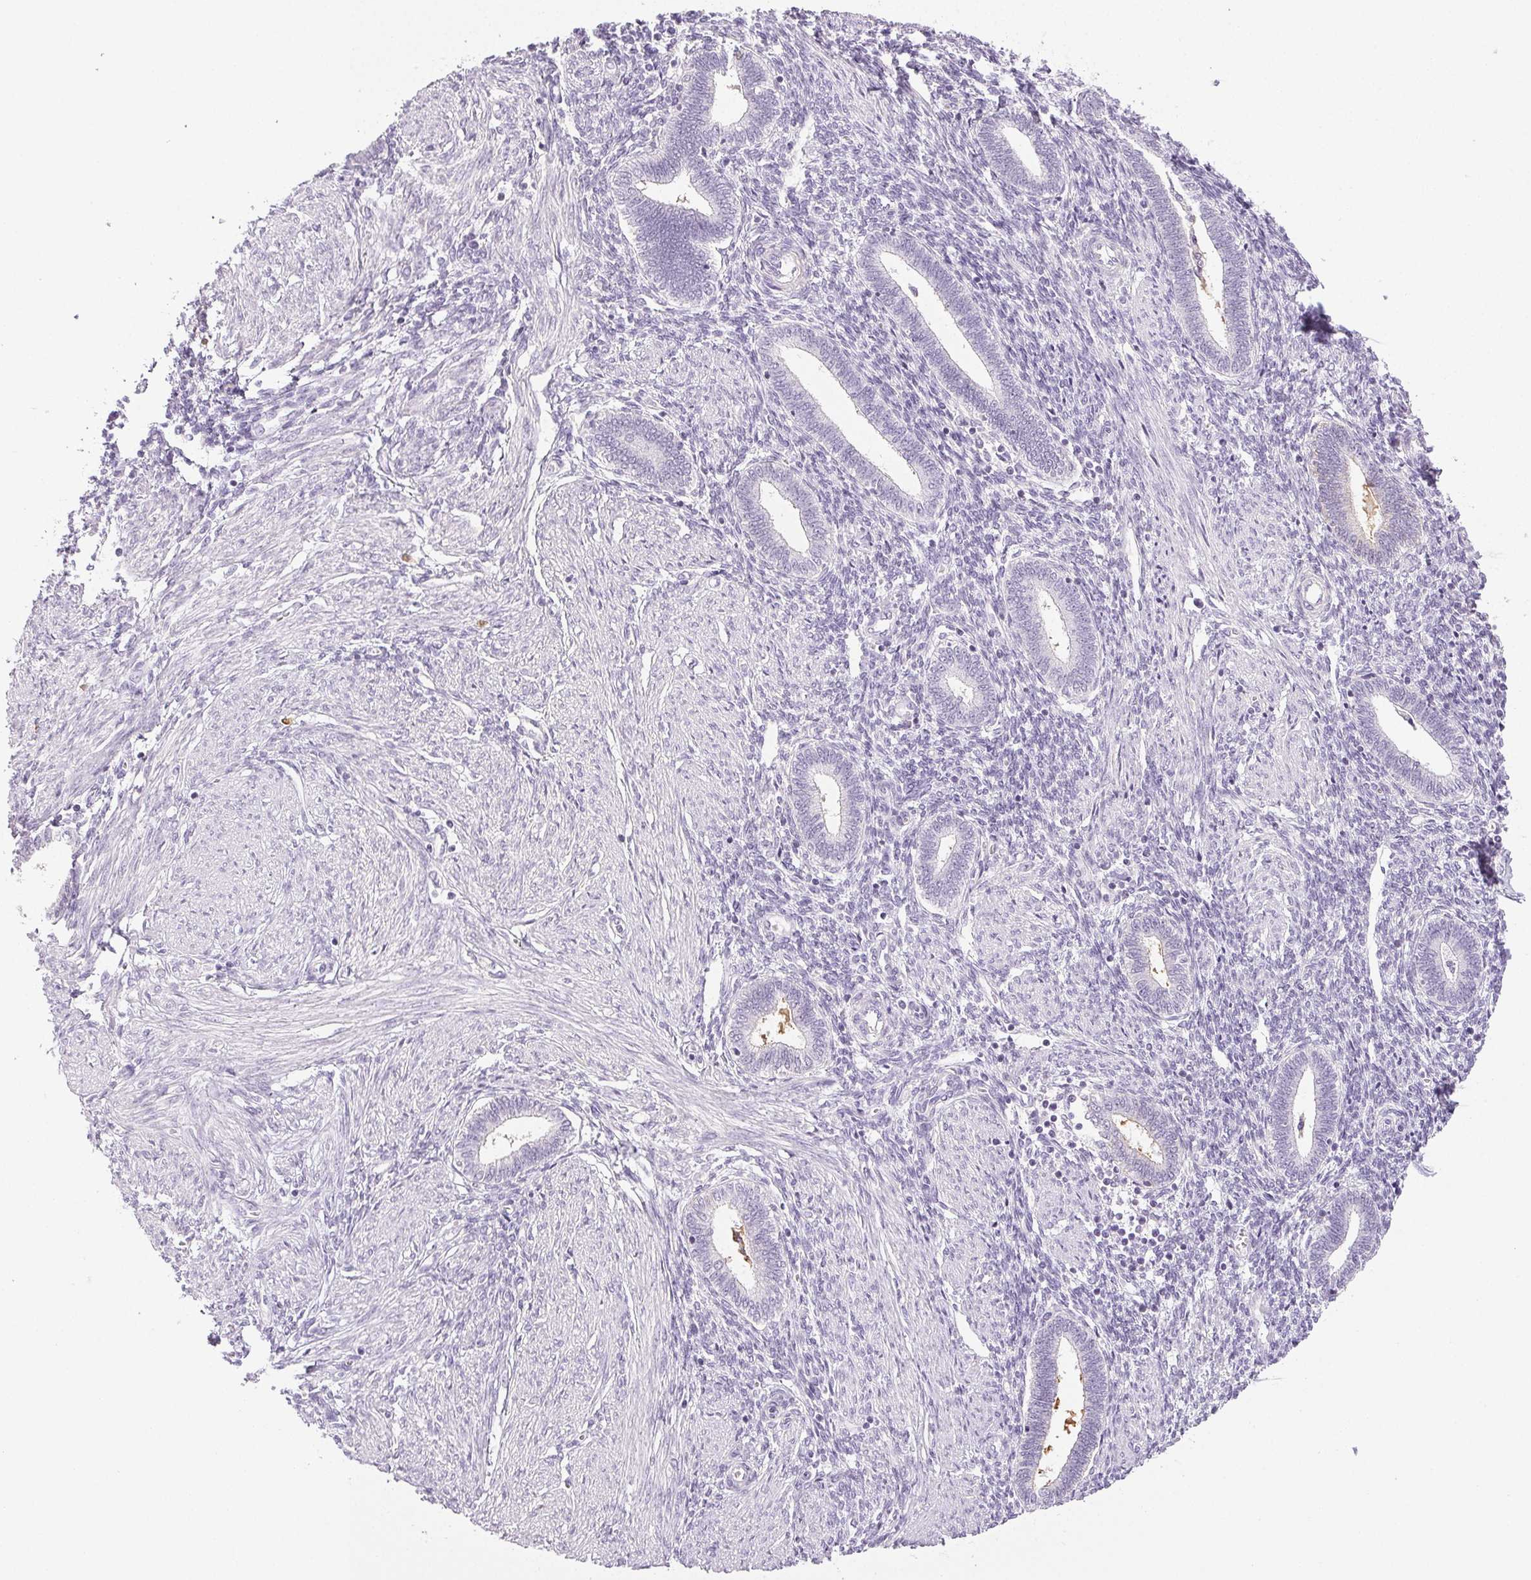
{"staining": {"intensity": "negative", "quantity": "none", "location": "none"}, "tissue": "endometrium", "cell_type": "Cells in endometrial stroma", "image_type": "normal", "snomed": [{"axis": "morphology", "description": "Normal tissue, NOS"}, {"axis": "topography", "description": "Endometrium"}], "caption": "DAB (3,3'-diaminobenzidine) immunohistochemical staining of normal endometrium exhibits no significant positivity in cells in endometrial stroma. (Brightfield microscopy of DAB immunohistochemistry (IHC) at high magnification).", "gene": "COL7A1", "patient": {"sex": "female", "age": 42}}